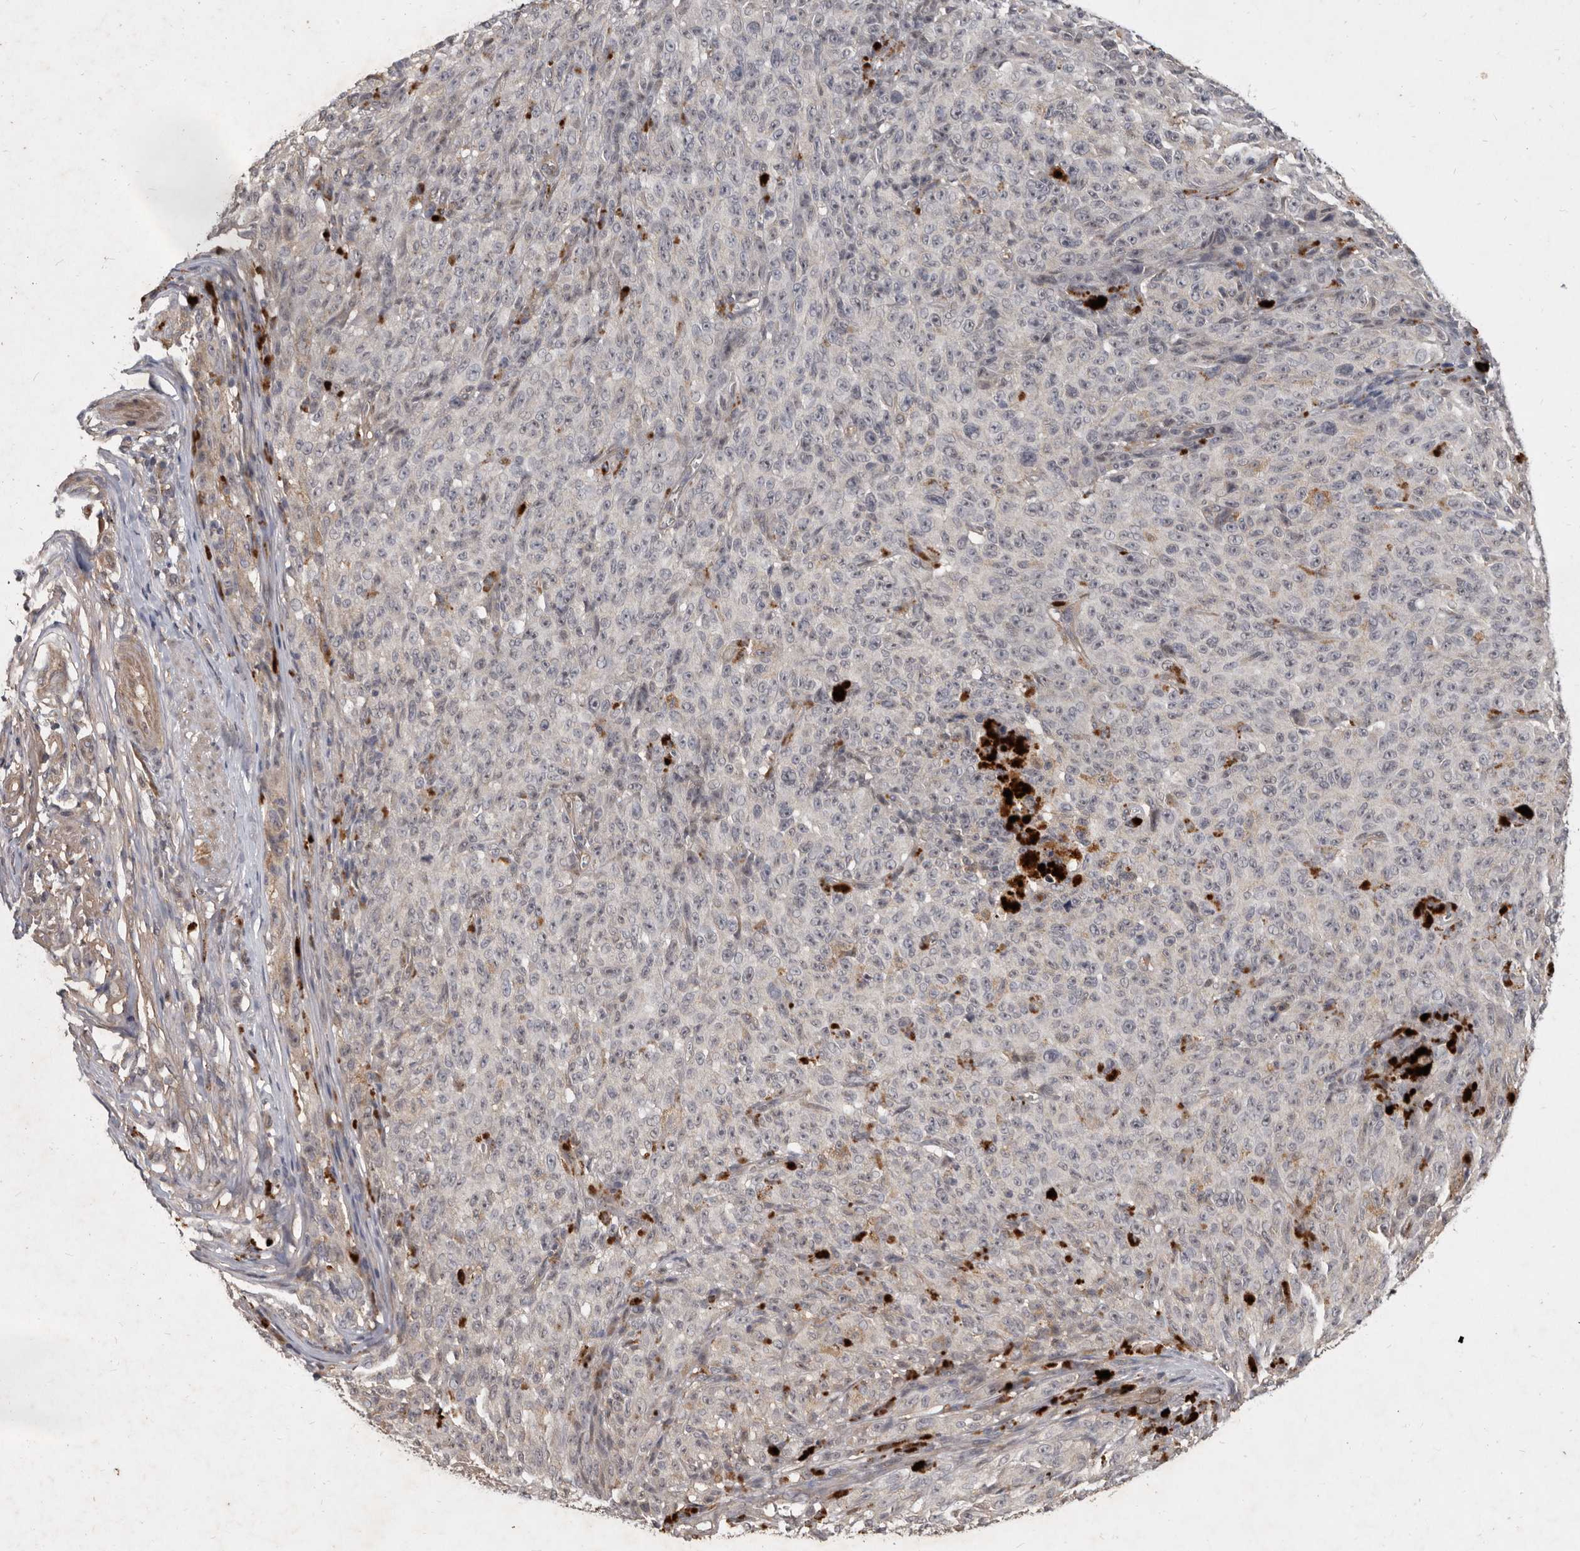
{"staining": {"intensity": "negative", "quantity": "none", "location": "none"}, "tissue": "melanoma", "cell_type": "Tumor cells", "image_type": "cancer", "snomed": [{"axis": "morphology", "description": "Malignant melanoma, NOS"}, {"axis": "topography", "description": "Skin"}], "caption": "The photomicrograph shows no significant positivity in tumor cells of malignant melanoma.", "gene": "DNAJC28", "patient": {"sex": "female", "age": 82}}